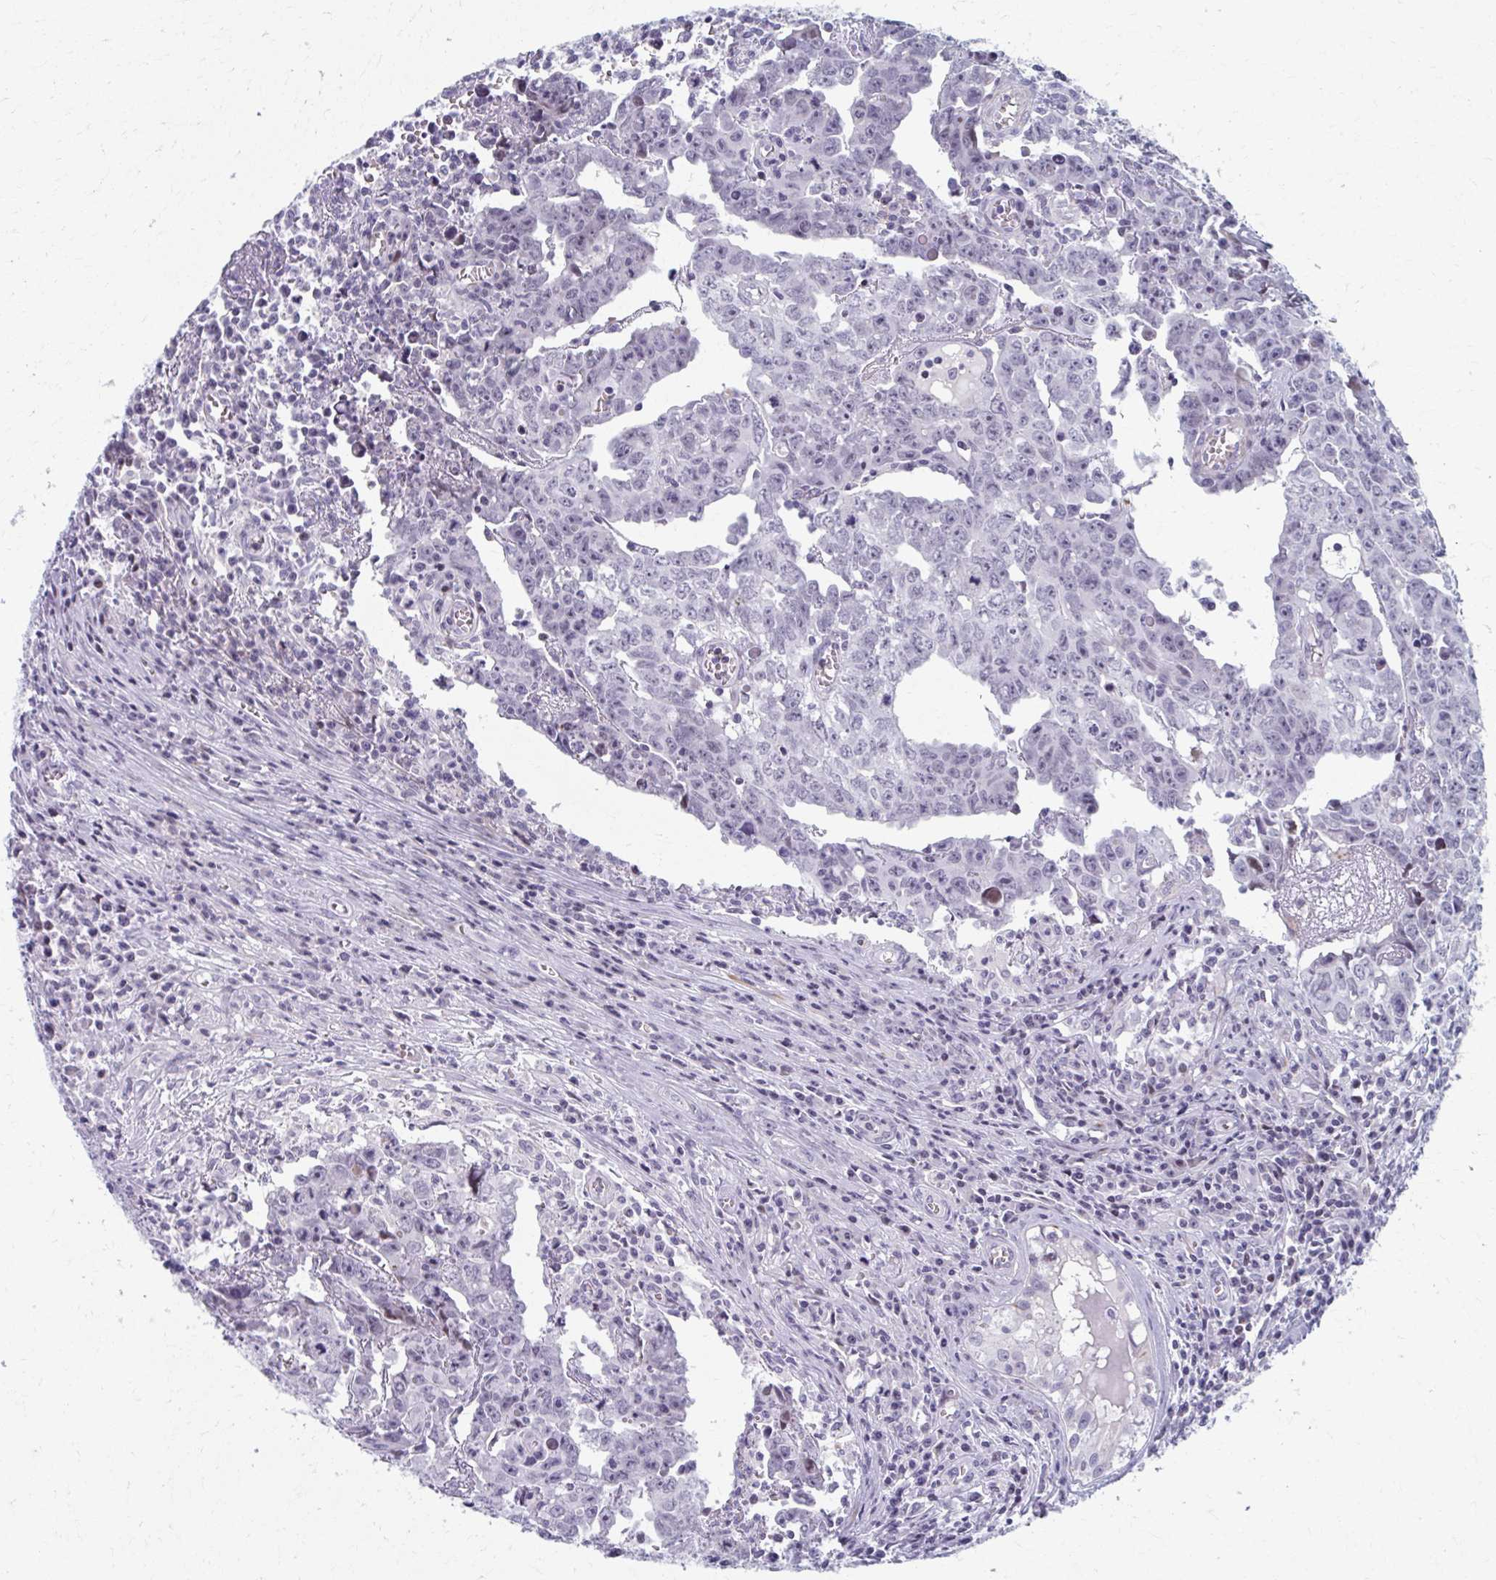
{"staining": {"intensity": "negative", "quantity": "none", "location": "none"}, "tissue": "testis cancer", "cell_type": "Tumor cells", "image_type": "cancer", "snomed": [{"axis": "morphology", "description": "Carcinoma, Embryonal, NOS"}, {"axis": "topography", "description": "Testis"}], "caption": "There is no significant staining in tumor cells of testis cancer (embryonal carcinoma). The staining is performed using DAB brown chromogen with nuclei counter-stained in using hematoxylin.", "gene": "ABHD16B", "patient": {"sex": "male", "age": 22}}